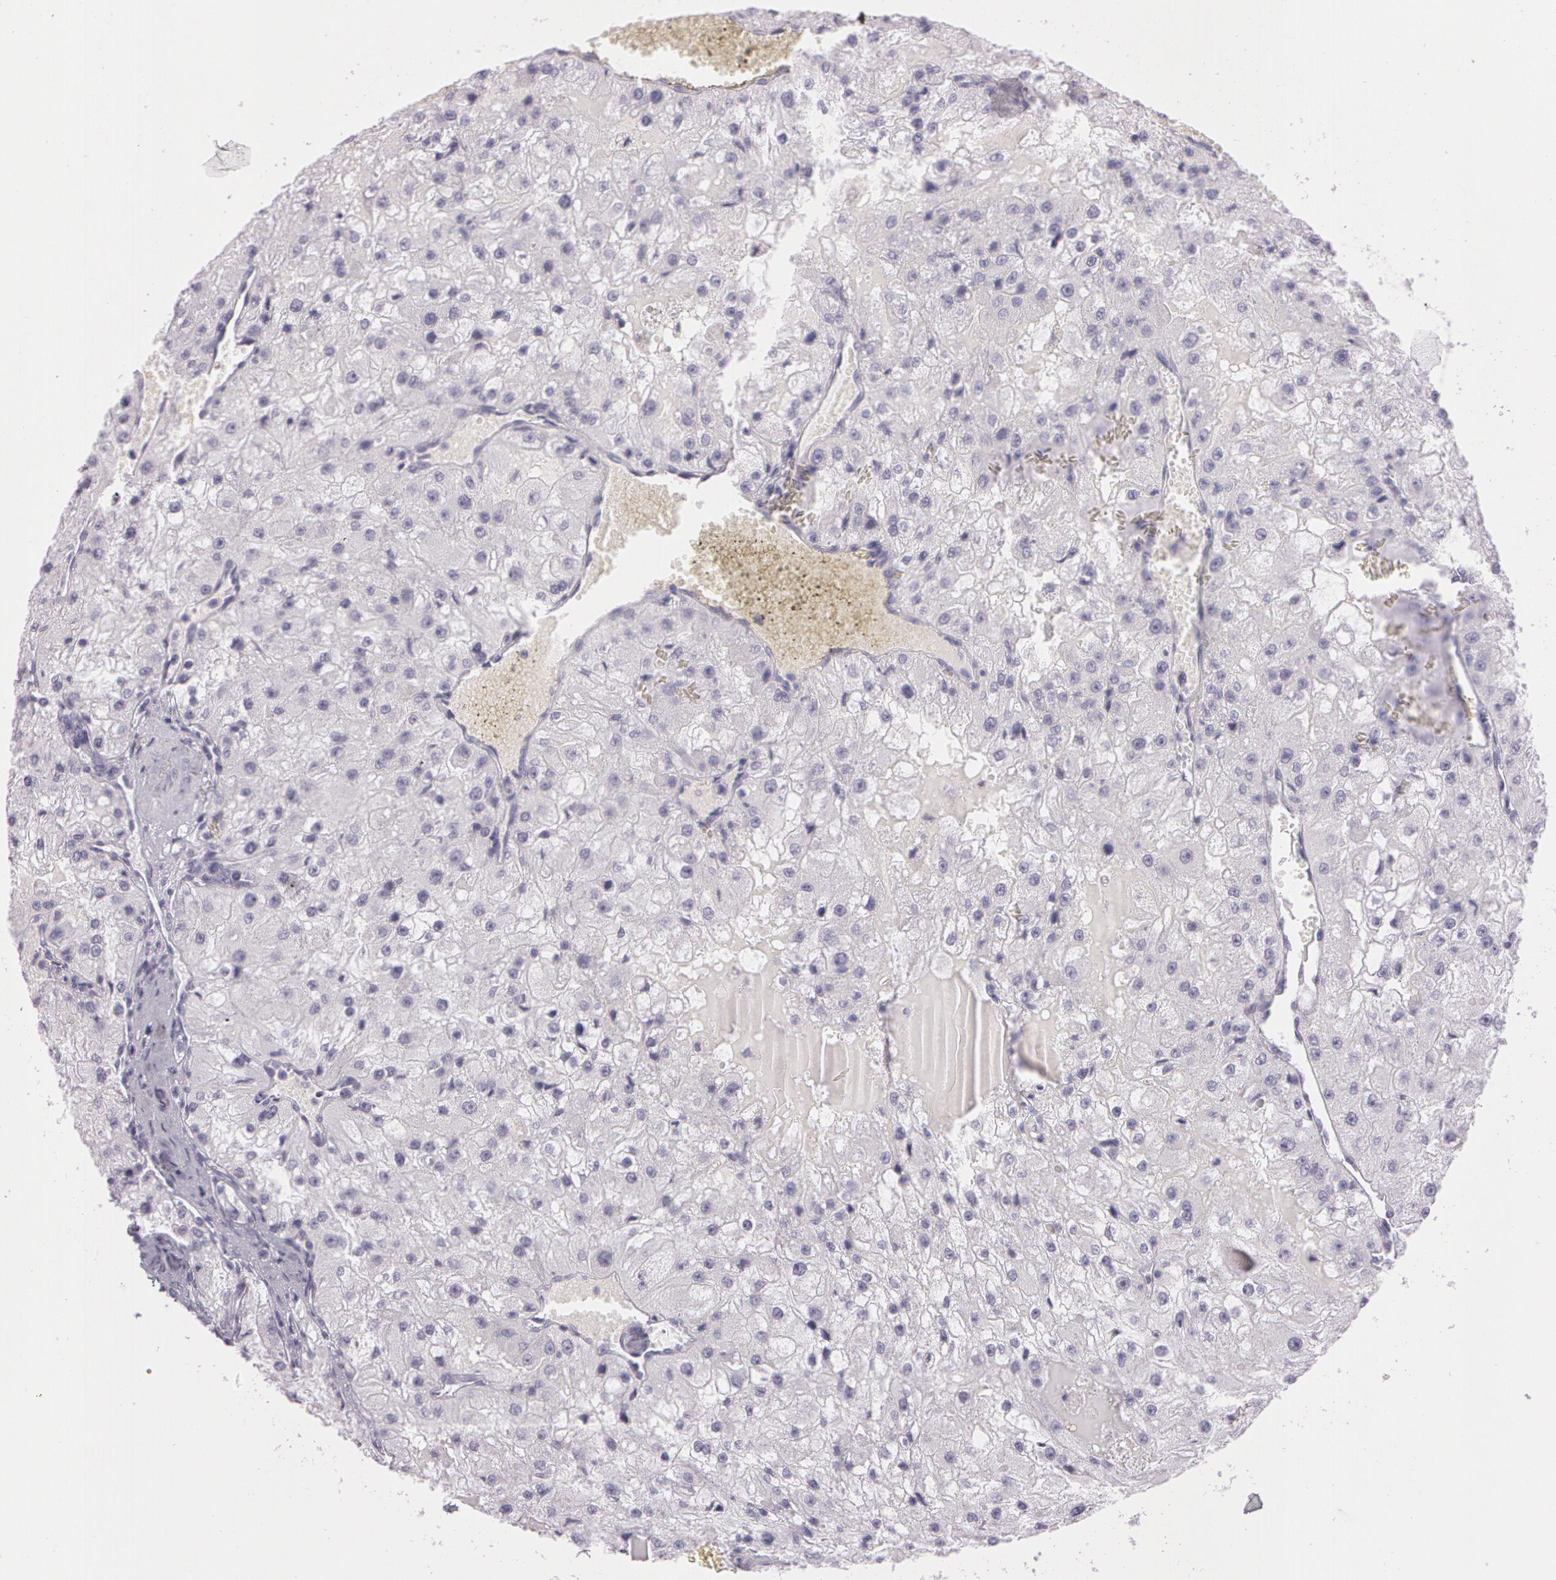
{"staining": {"intensity": "negative", "quantity": "none", "location": "none"}, "tissue": "renal cancer", "cell_type": "Tumor cells", "image_type": "cancer", "snomed": [{"axis": "morphology", "description": "Adenocarcinoma, NOS"}, {"axis": "topography", "description": "Kidney"}], "caption": "High power microscopy histopathology image of an IHC micrograph of renal cancer, revealing no significant expression in tumor cells.", "gene": "OTC", "patient": {"sex": "female", "age": 74}}